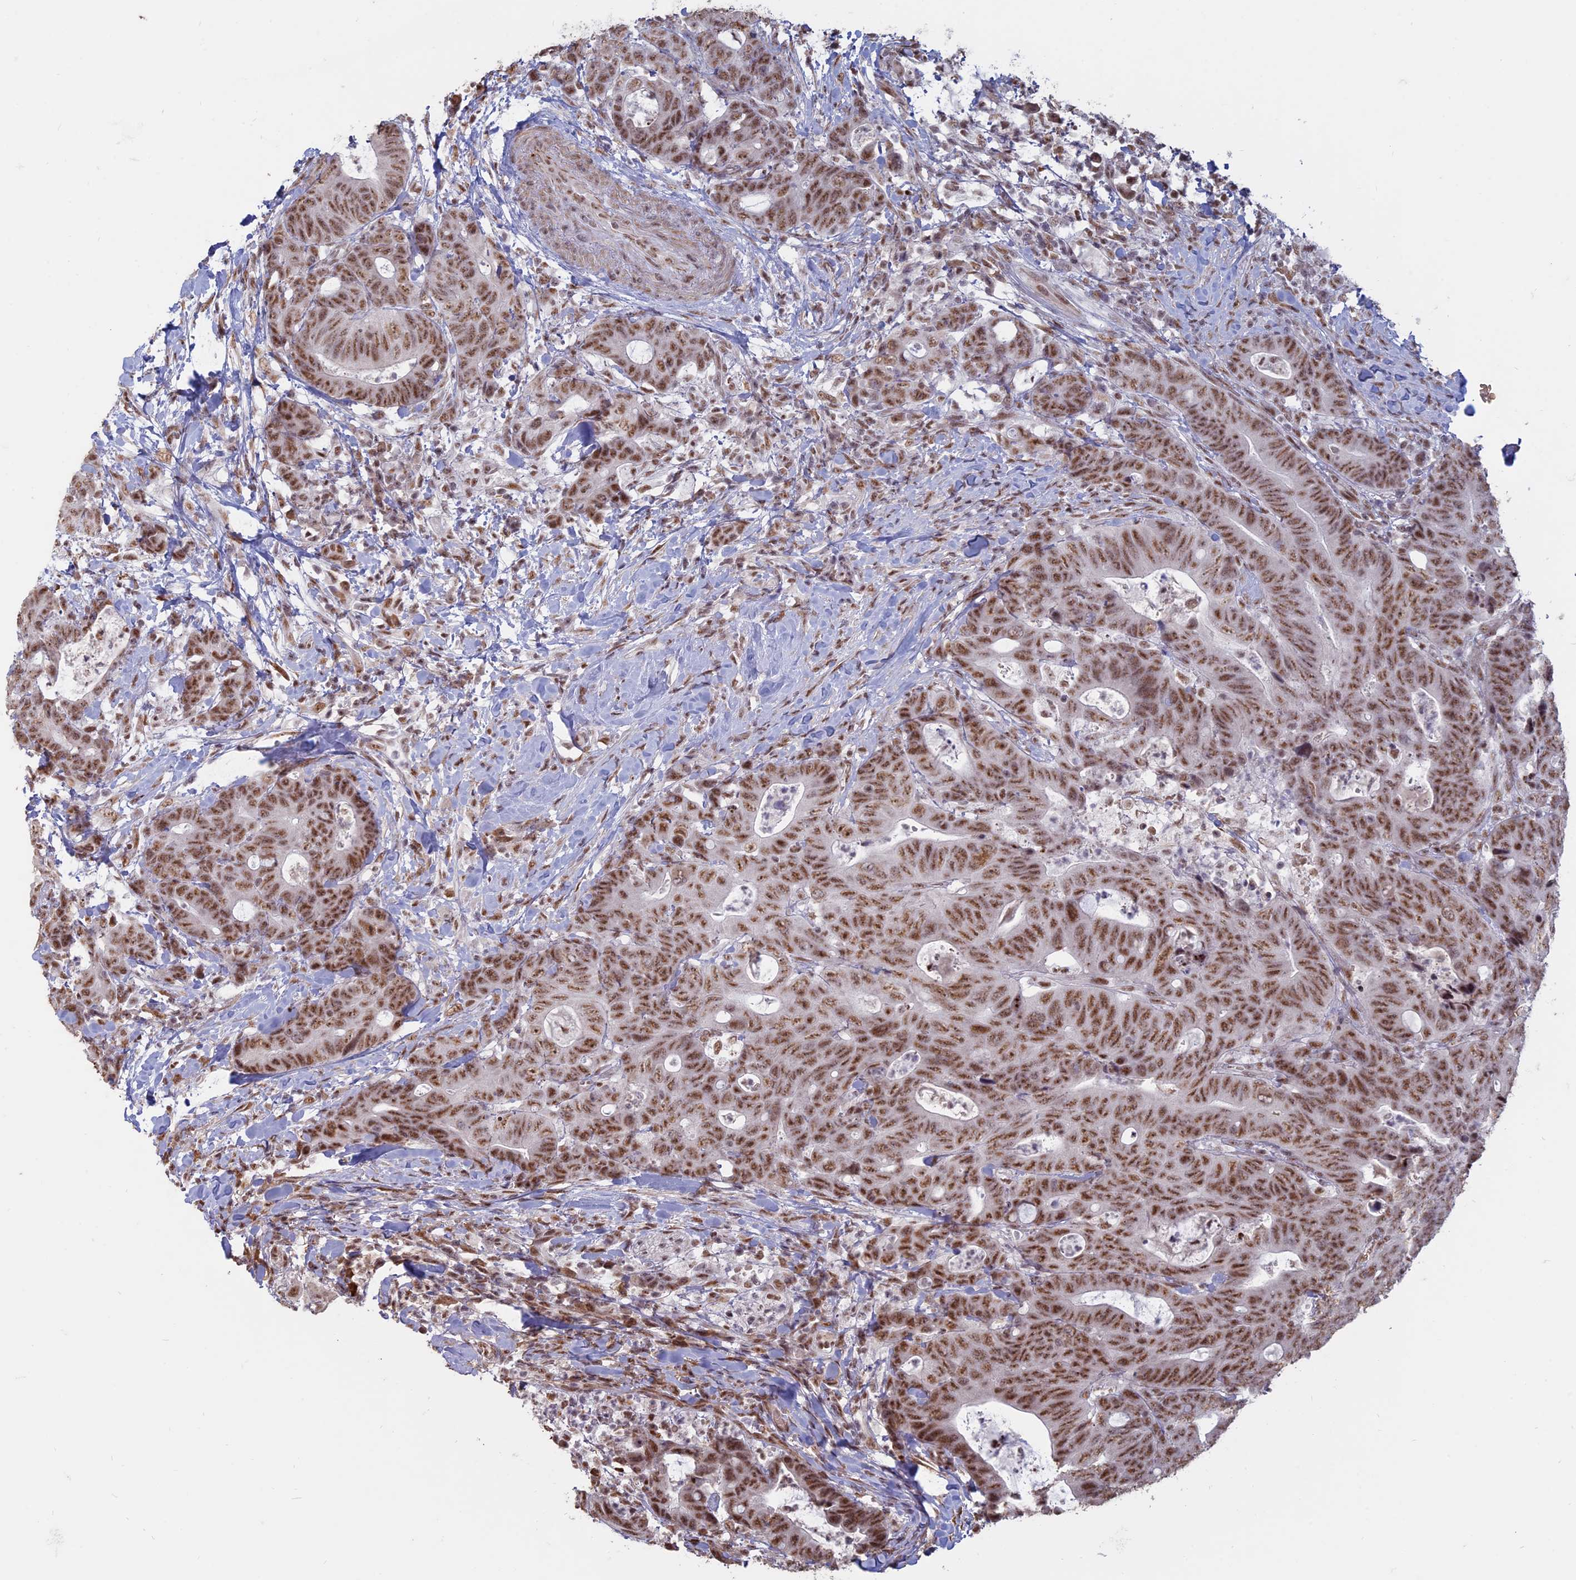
{"staining": {"intensity": "moderate", "quantity": ">75%", "location": "nuclear"}, "tissue": "colorectal cancer", "cell_type": "Tumor cells", "image_type": "cancer", "snomed": [{"axis": "morphology", "description": "Adenocarcinoma, NOS"}, {"axis": "topography", "description": "Colon"}], "caption": "Immunohistochemistry (DAB) staining of colorectal adenocarcinoma reveals moderate nuclear protein expression in approximately >75% of tumor cells. (DAB (3,3'-diaminobenzidine) IHC with brightfield microscopy, high magnification).", "gene": "MFAP1", "patient": {"sex": "female", "age": 82}}